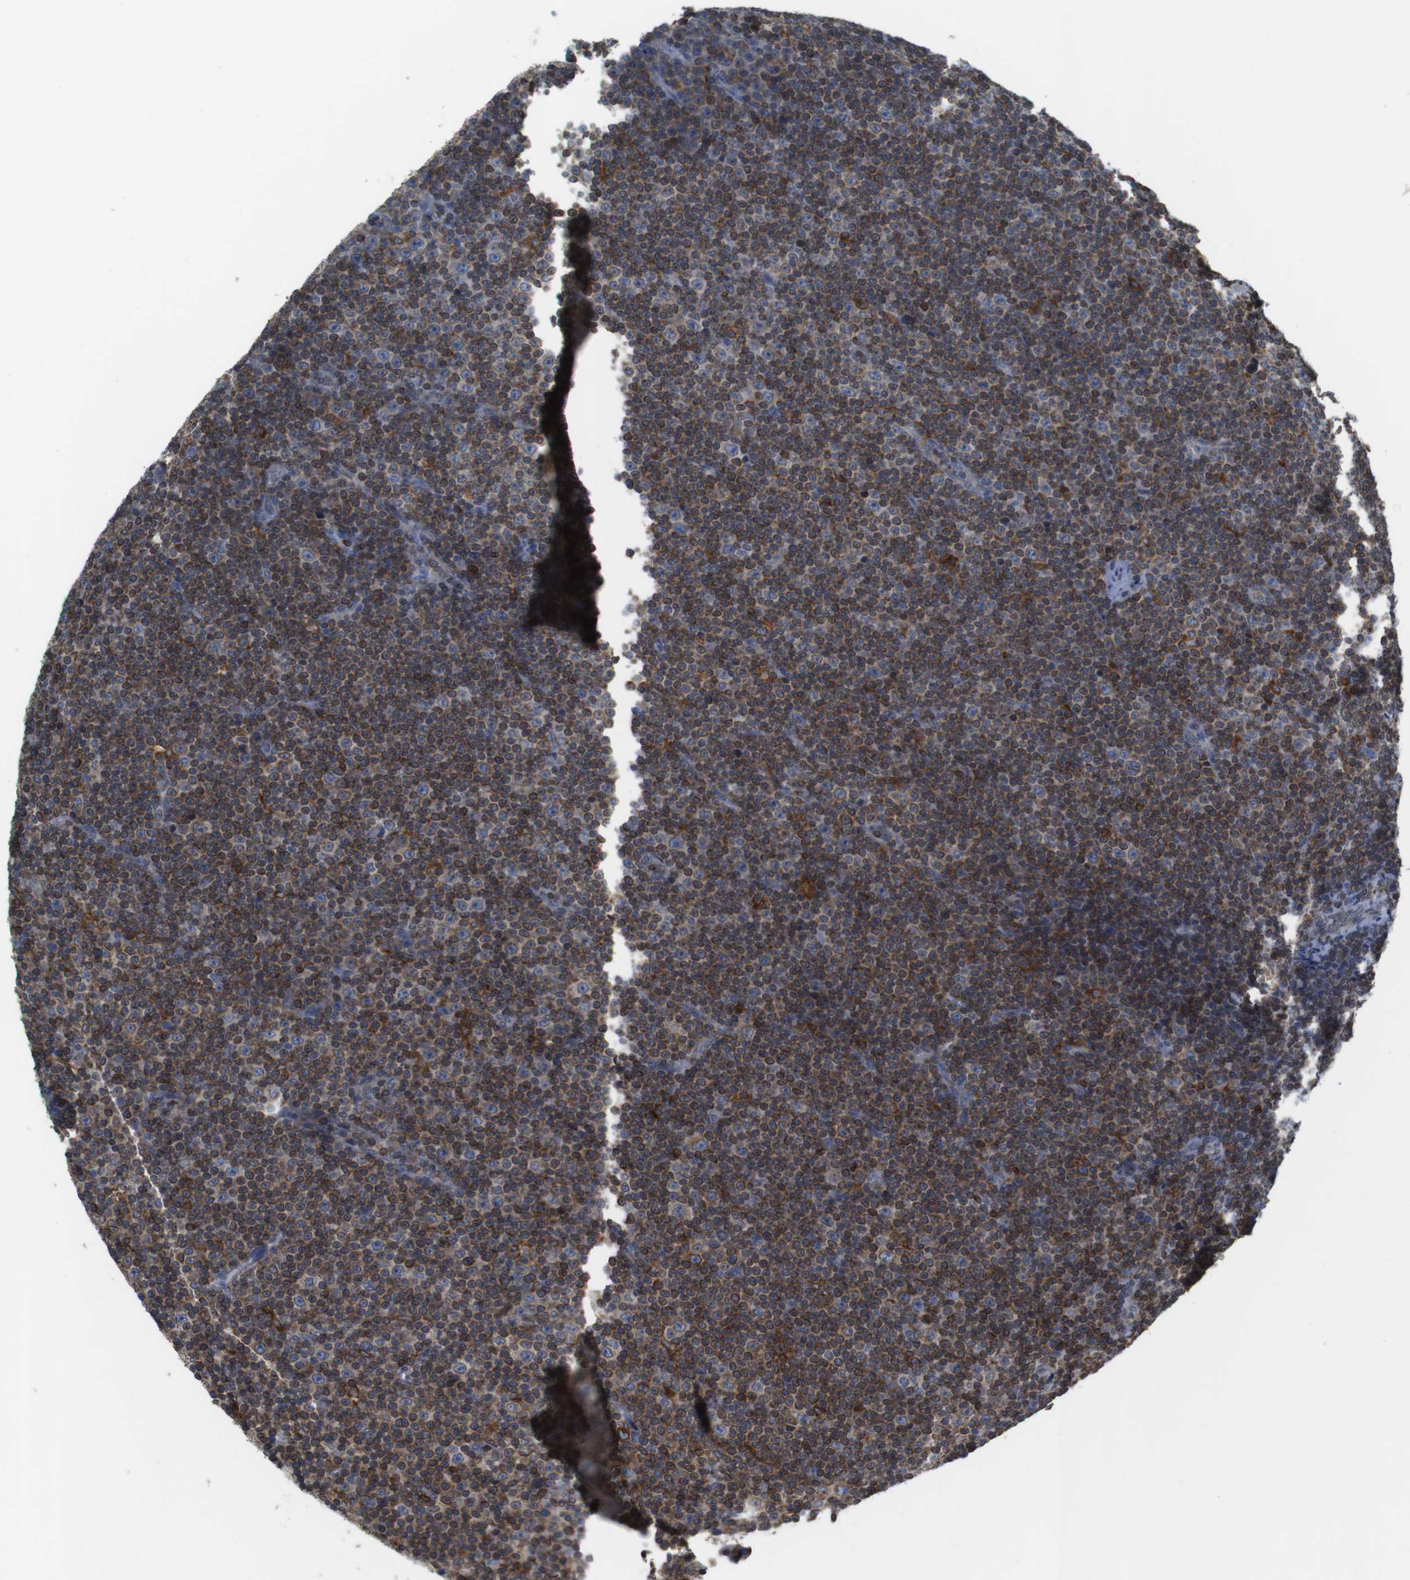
{"staining": {"intensity": "moderate", "quantity": "25%-75%", "location": "cytoplasmic/membranous"}, "tissue": "lymphoma", "cell_type": "Tumor cells", "image_type": "cancer", "snomed": [{"axis": "morphology", "description": "Malignant lymphoma, non-Hodgkin's type, Low grade"}, {"axis": "topography", "description": "Lymph node"}], "caption": "This micrograph reveals immunohistochemistry (IHC) staining of lymphoma, with medium moderate cytoplasmic/membranous positivity in approximately 25%-75% of tumor cells.", "gene": "ARL6IP5", "patient": {"sex": "female", "age": 67}}